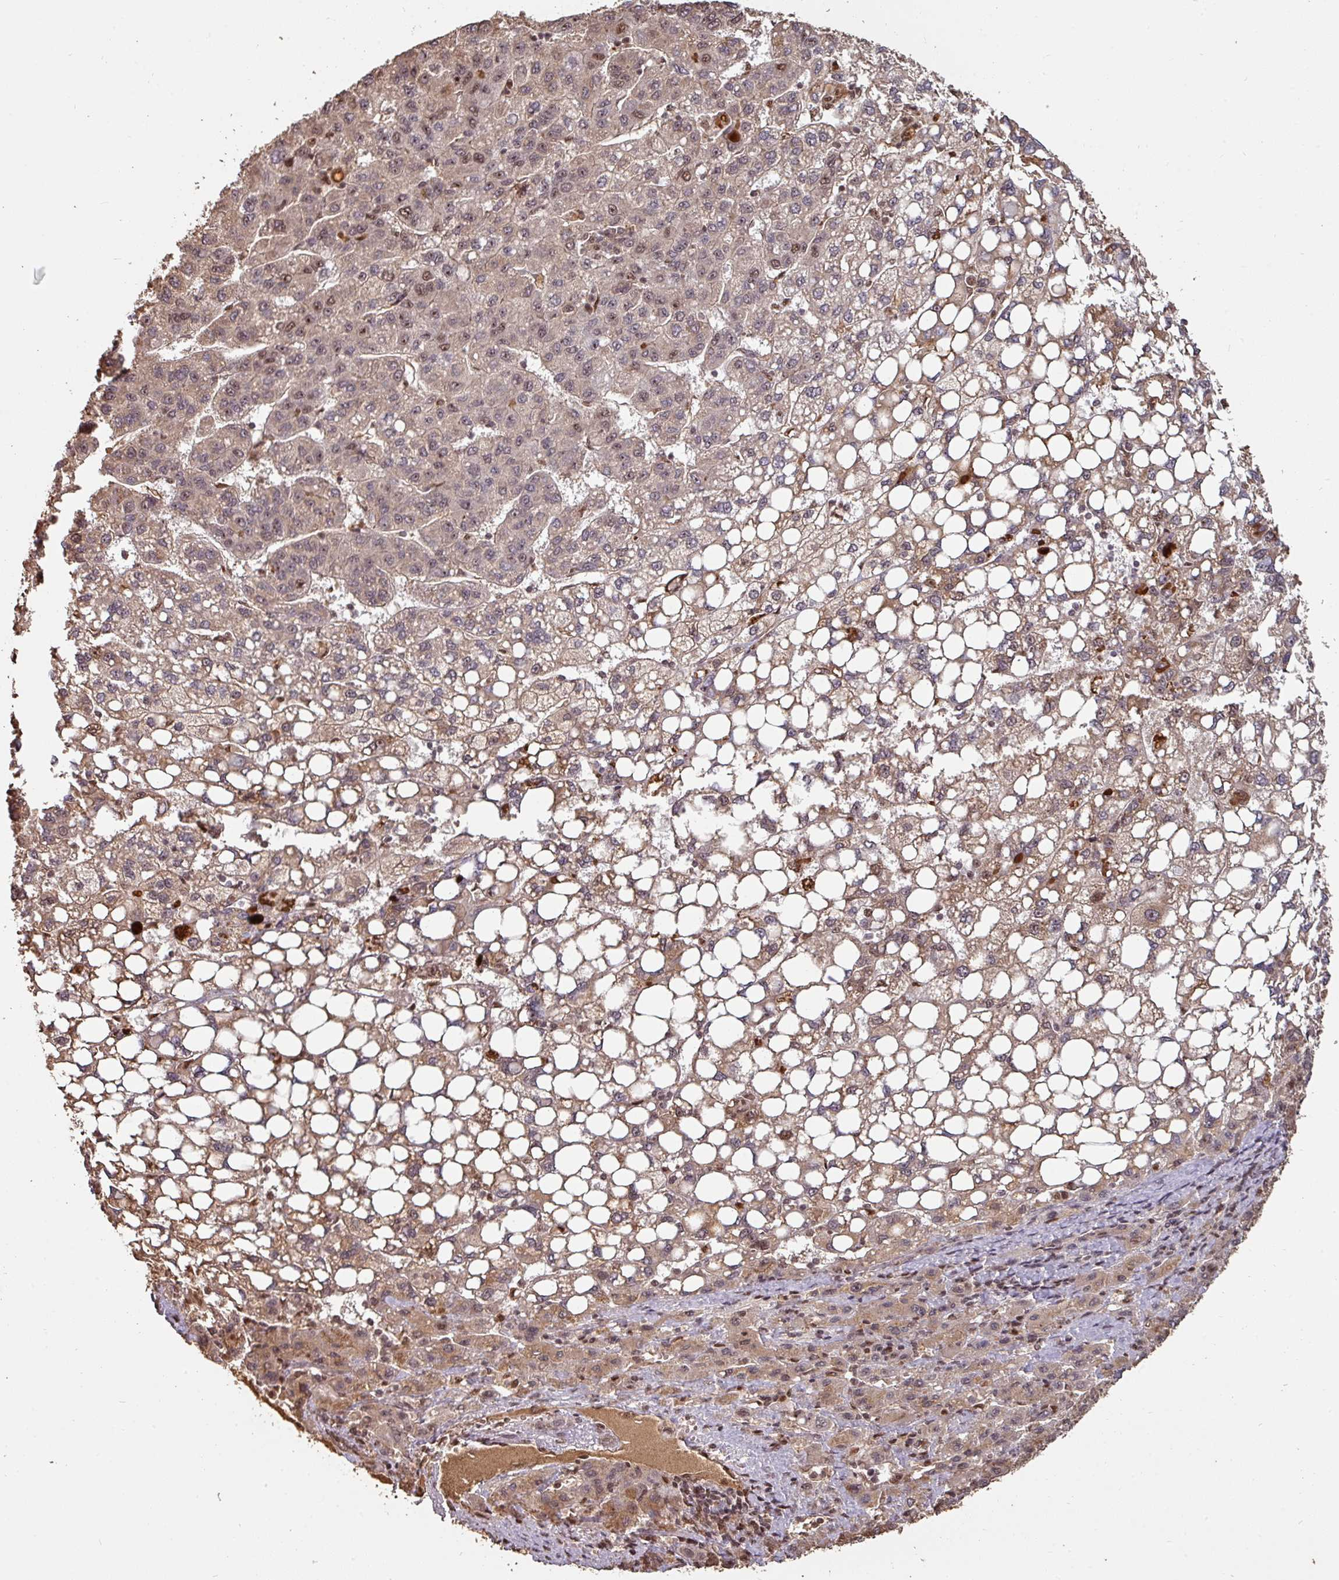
{"staining": {"intensity": "moderate", "quantity": "25%-75%", "location": "cytoplasmic/membranous,nuclear"}, "tissue": "liver cancer", "cell_type": "Tumor cells", "image_type": "cancer", "snomed": [{"axis": "morphology", "description": "Carcinoma, Hepatocellular, NOS"}, {"axis": "topography", "description": "Liver"}], "caption": "Protein expression analysis of liver cancer (hepatocellular carcinoma) displays moderate cytoplasmic/membranous and nuclear staining in approximately 25%-75% of tumor cells.", "gene": "POLD1", "patient": {"sex": "female", "age": 82}}